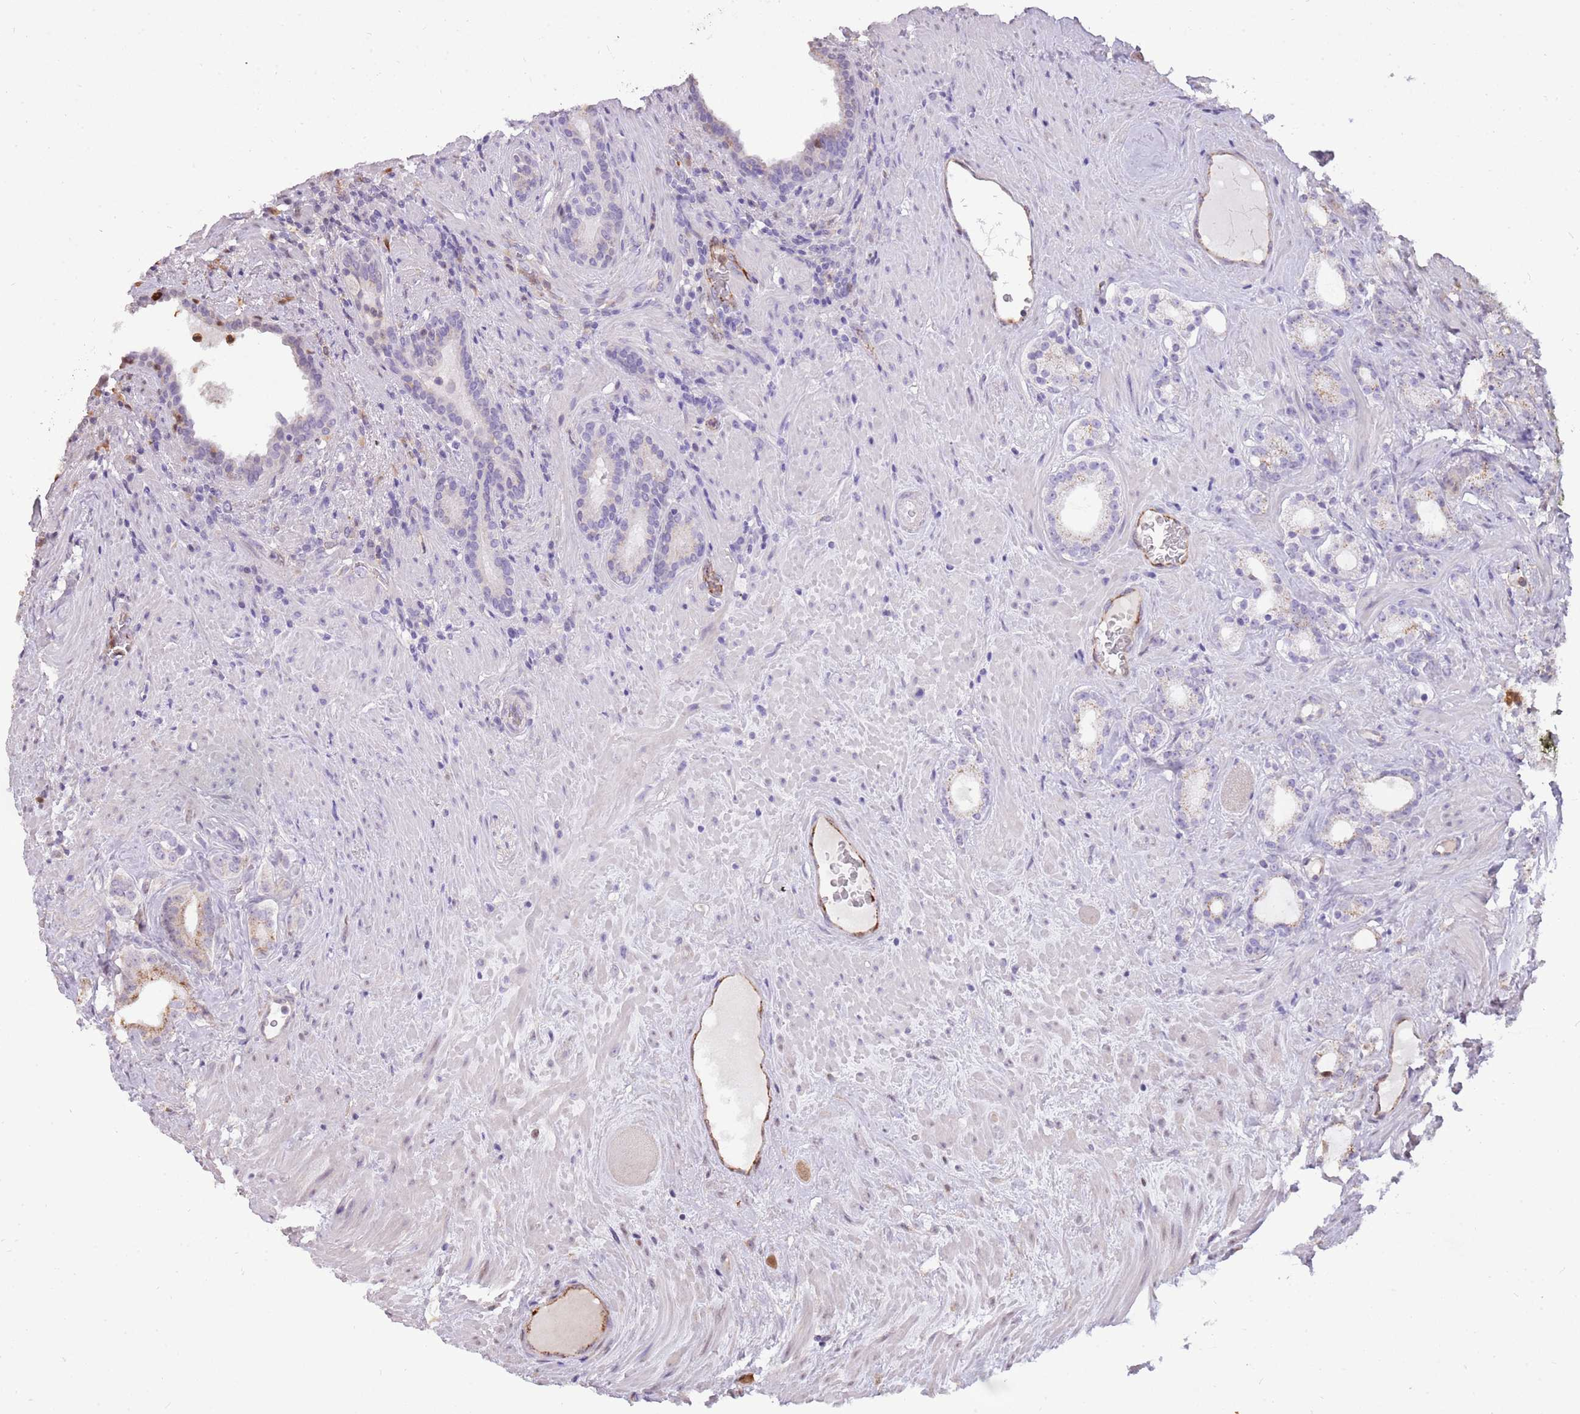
{"staining": {"intensity": "moderate", "quantity": "<25%", "location": "cytoplasmic/membranous"}, "tissue": "prostate cancer", "cell_type": "Tumor cells", "image_type": "cancer", "snomed": [{"axis": "morphology", "description": "Adenocarcinoma, Low grade"}, {"axis": "topography", "description": "Prostate"}], "caption": "Protein staining reveals moderate cytoplasmic/membranous positivity in about <25% of tumor cells in prostate cancer (adenocarcinoma (low-grade)). (IHC, brightfield microscopy, high magnification).", "gene": "PCNX1", "patient": {"sex": "male", "age": 71}}